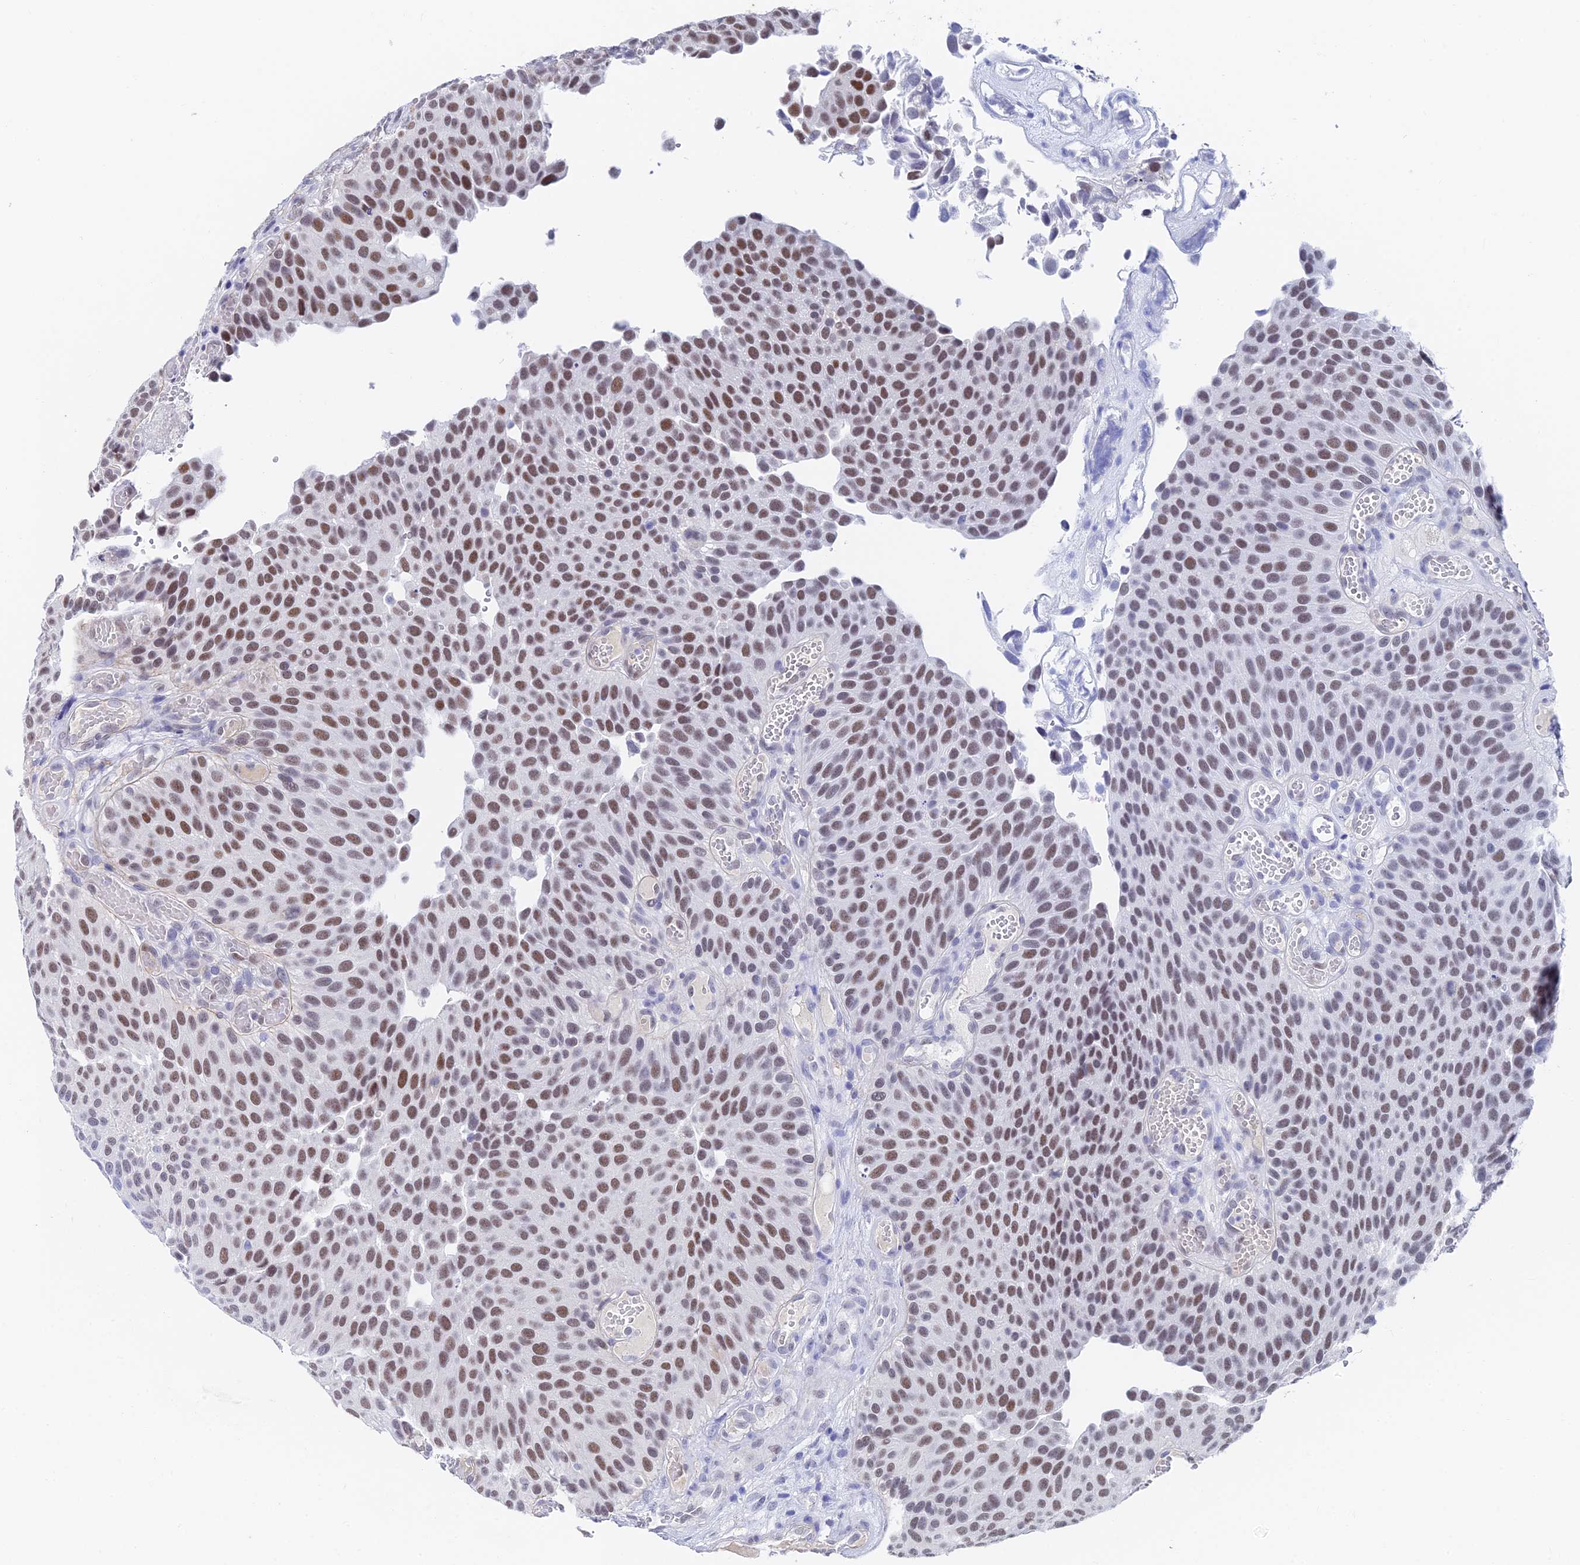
{"staining": {"intensity": "weak", "quantity": ">75%", "location": "nuclear"}, "tissue": "urothelial cancer", "cell_type": "Tumor cells", "image_type": "cancer", "snomed": [{"axis": "morphology", "description": "Urothelial carcinoma, Low grade"}, {"axis": "topography", "description": "Urinary bladder"}], "caption": "Weak nuclear staining is appreciated in about >75% of tumor cells in urothelial cancer. The staining was performed using DAB (3,3'-diaminobenzidine) to visualize the protein expression in brown, while the nuclei were stained in blue with hematoxylin (Magnification: 20x).", "gene": "TRIM24", "patient": {"sex": "male", "age": 89}}